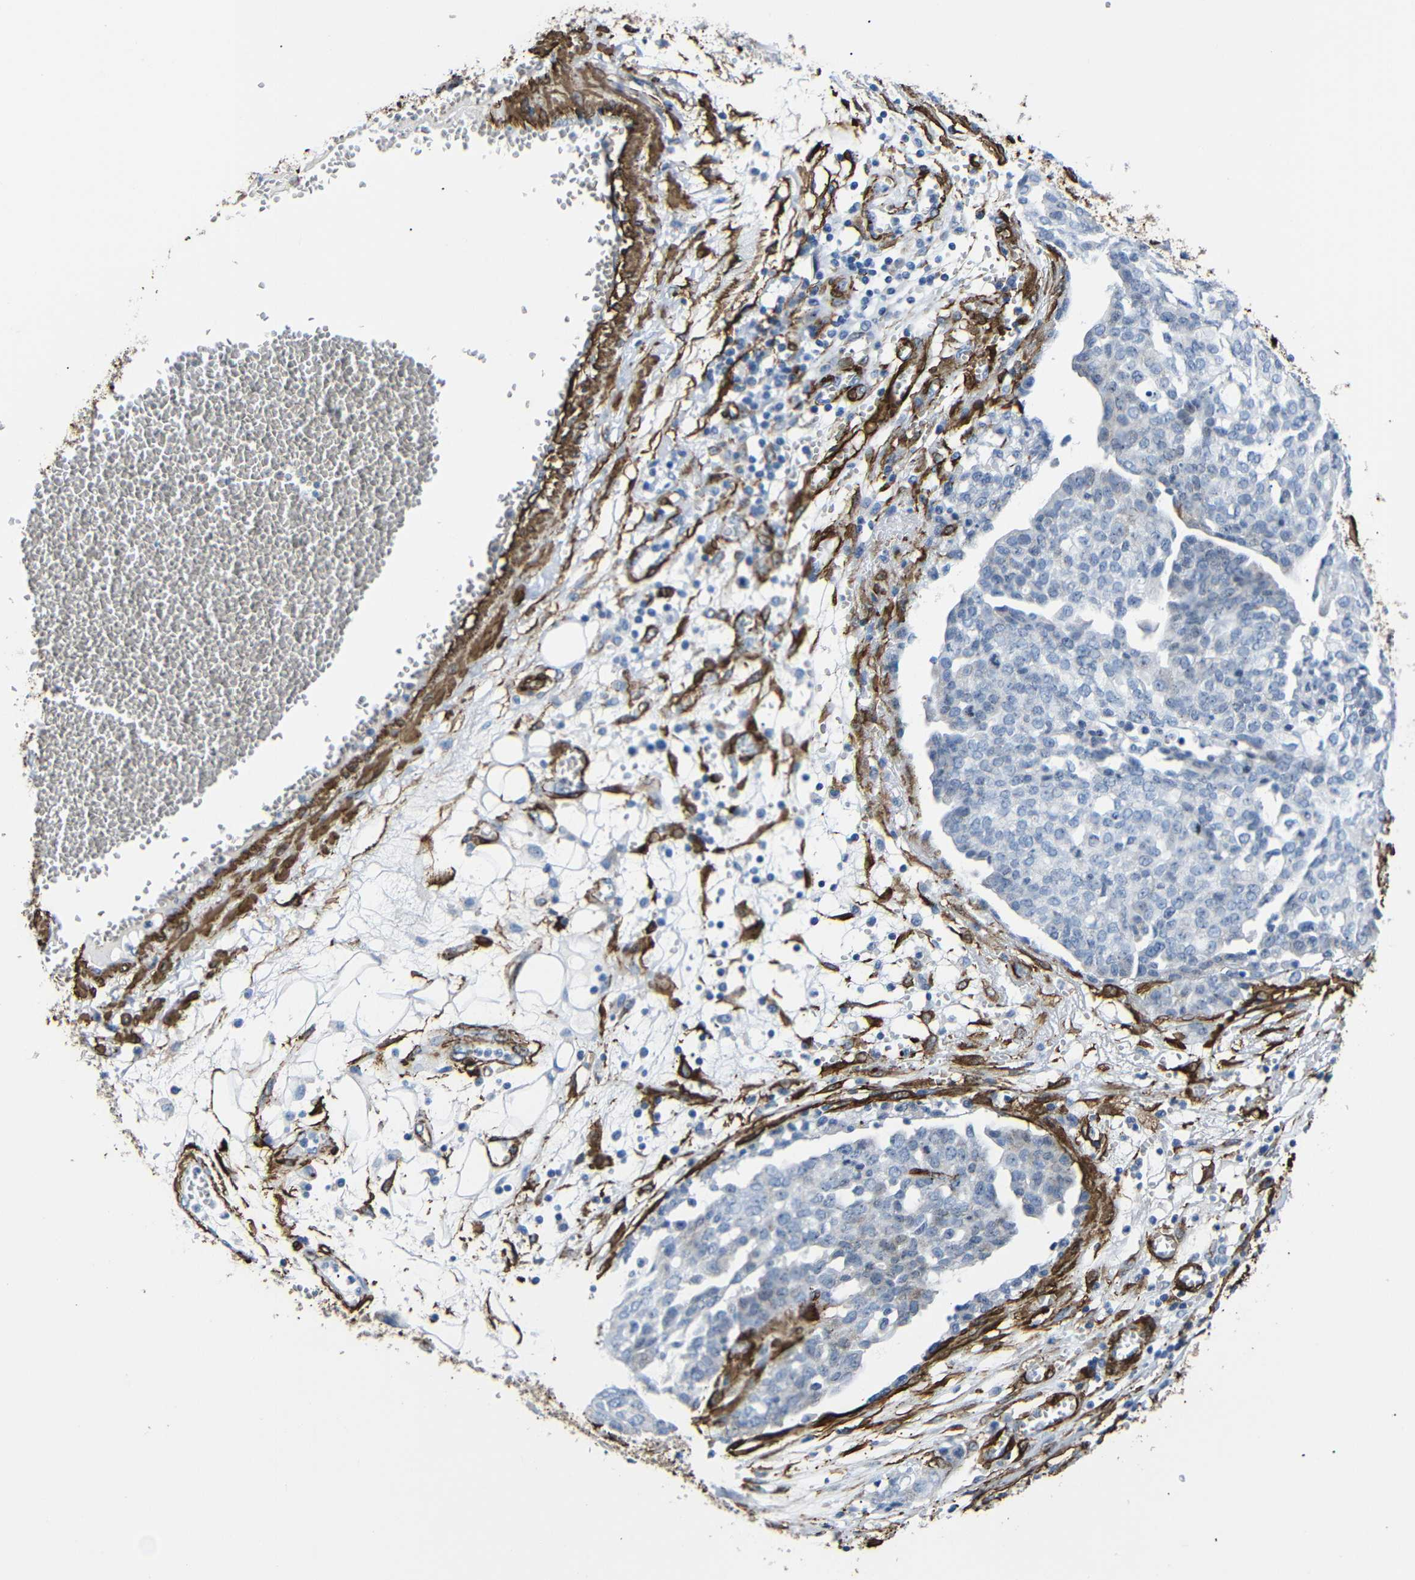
{"staining": {"intensity": "negative", "quantity": "none", "location": "none"}, "tissue": "ovarian cancer", "cell_type": "Tumor cells", "image_type": "cancer", "snomed": [{"axis": "morphology", "description": "Cystadenocarcinoma, serous, NOS"}, {"axis": "topography", "description": "Soft tissue"}, {"axis": "topography", "description": "Ovary"}], "caption": "Ovarian serous cystadenocarcinoma was stained to show a protein in brown. There is no significant expression in tumor cells.", "gene": "ACTA2", "patient": {"sex": "female", "age": 57}}